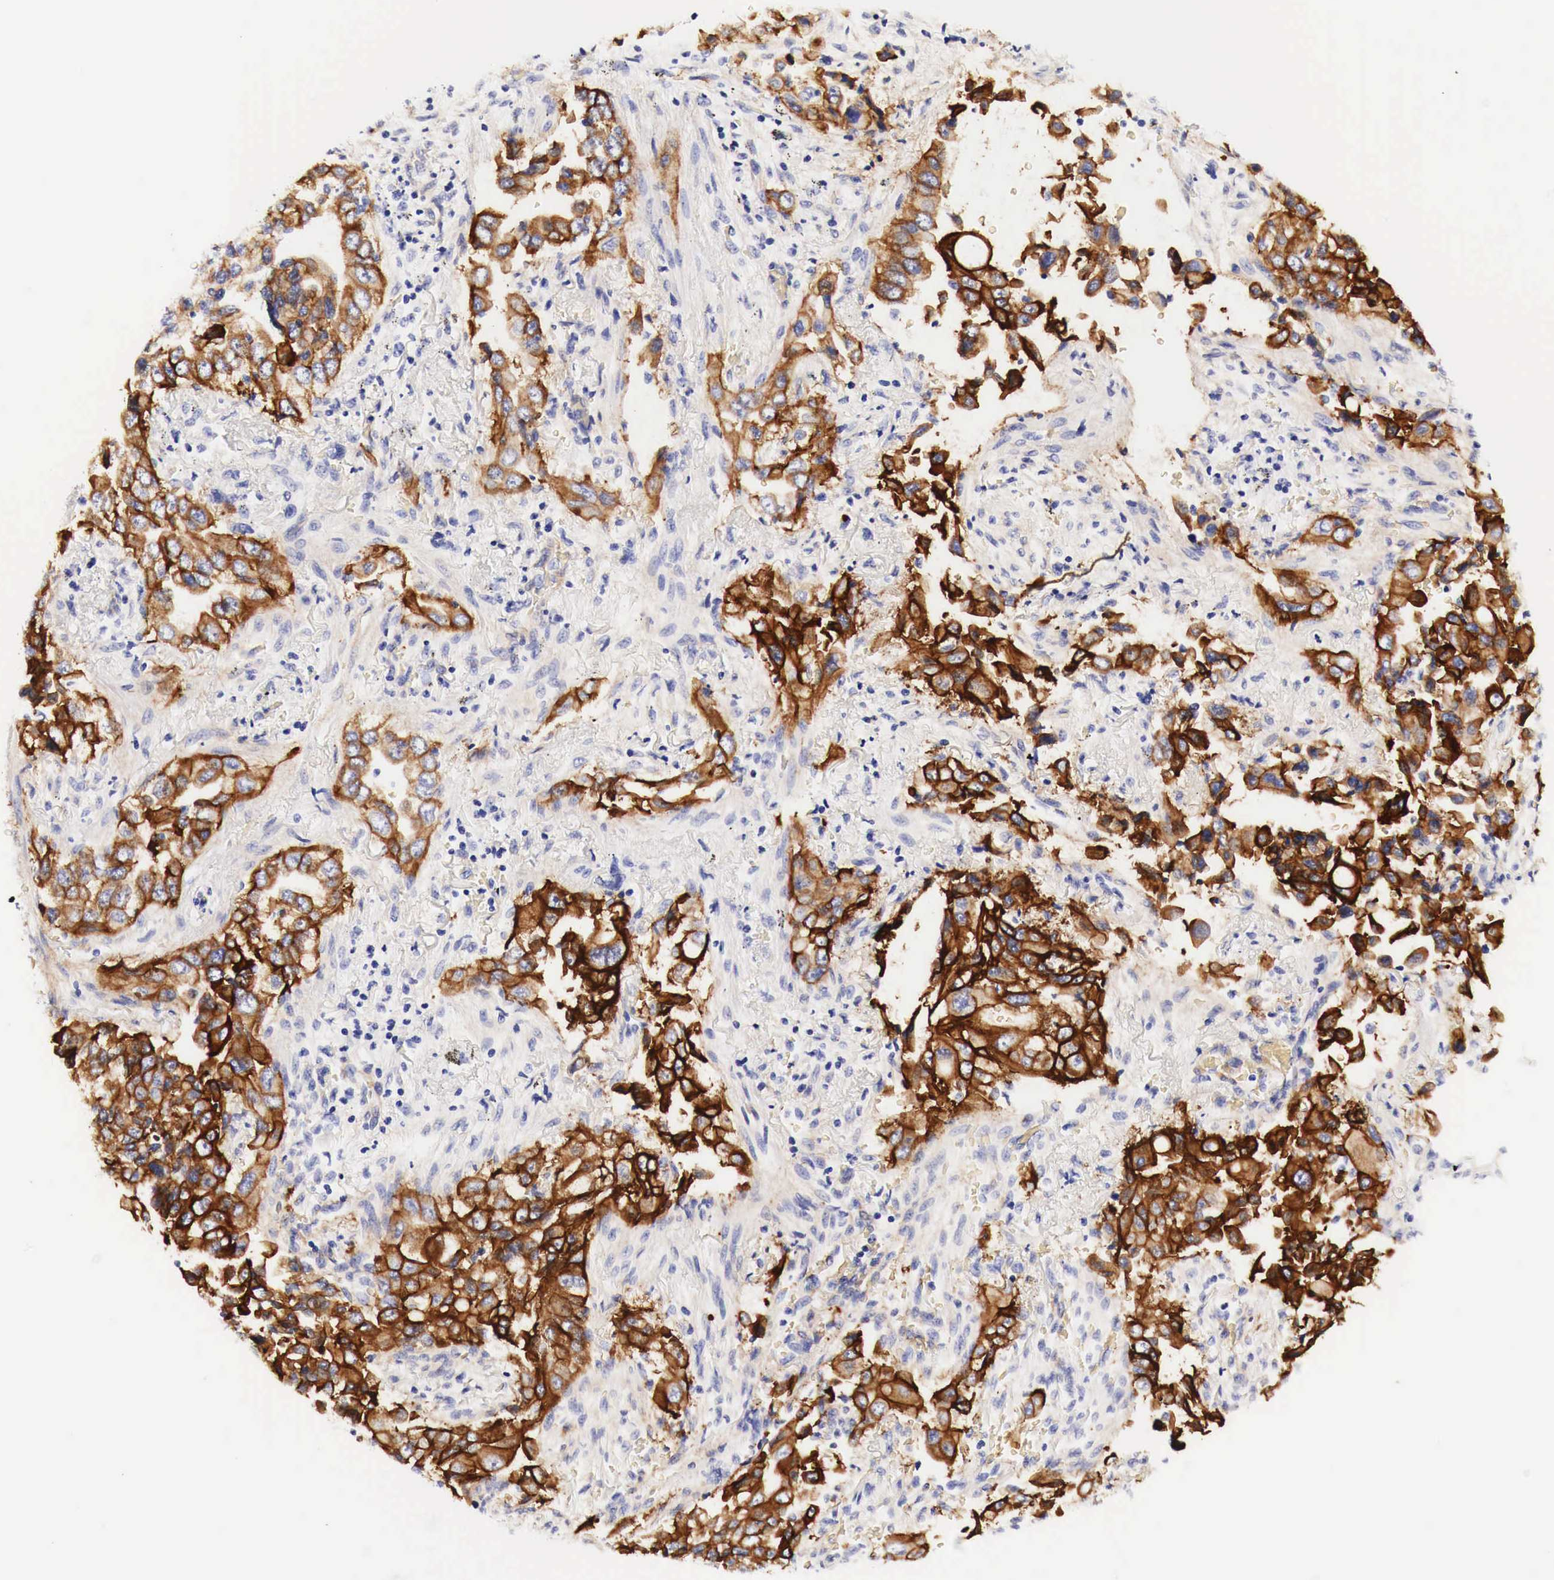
{"staining": {"intensity": "strong", "quantity": ">75%", "location": "cytoplasmic/membranous"}, "tissue": "lung cancer", "cell_type": "Tumor cells", "image_type": "cancer", "snomed": [{"axis": "morphology", "description": "Adenocarcinoma, NOS"}, {"axis": "topography", "description": "Lung"}], "caption": "Approximately >75% of tumor cells in lung cancer (adenocarcinoma) show strong cytoplasmic/membranous protein staining as visualized by brown immunohistochemical staining.", "gene": "EGFR", "patient": {"sex": "male", "age": 68}}